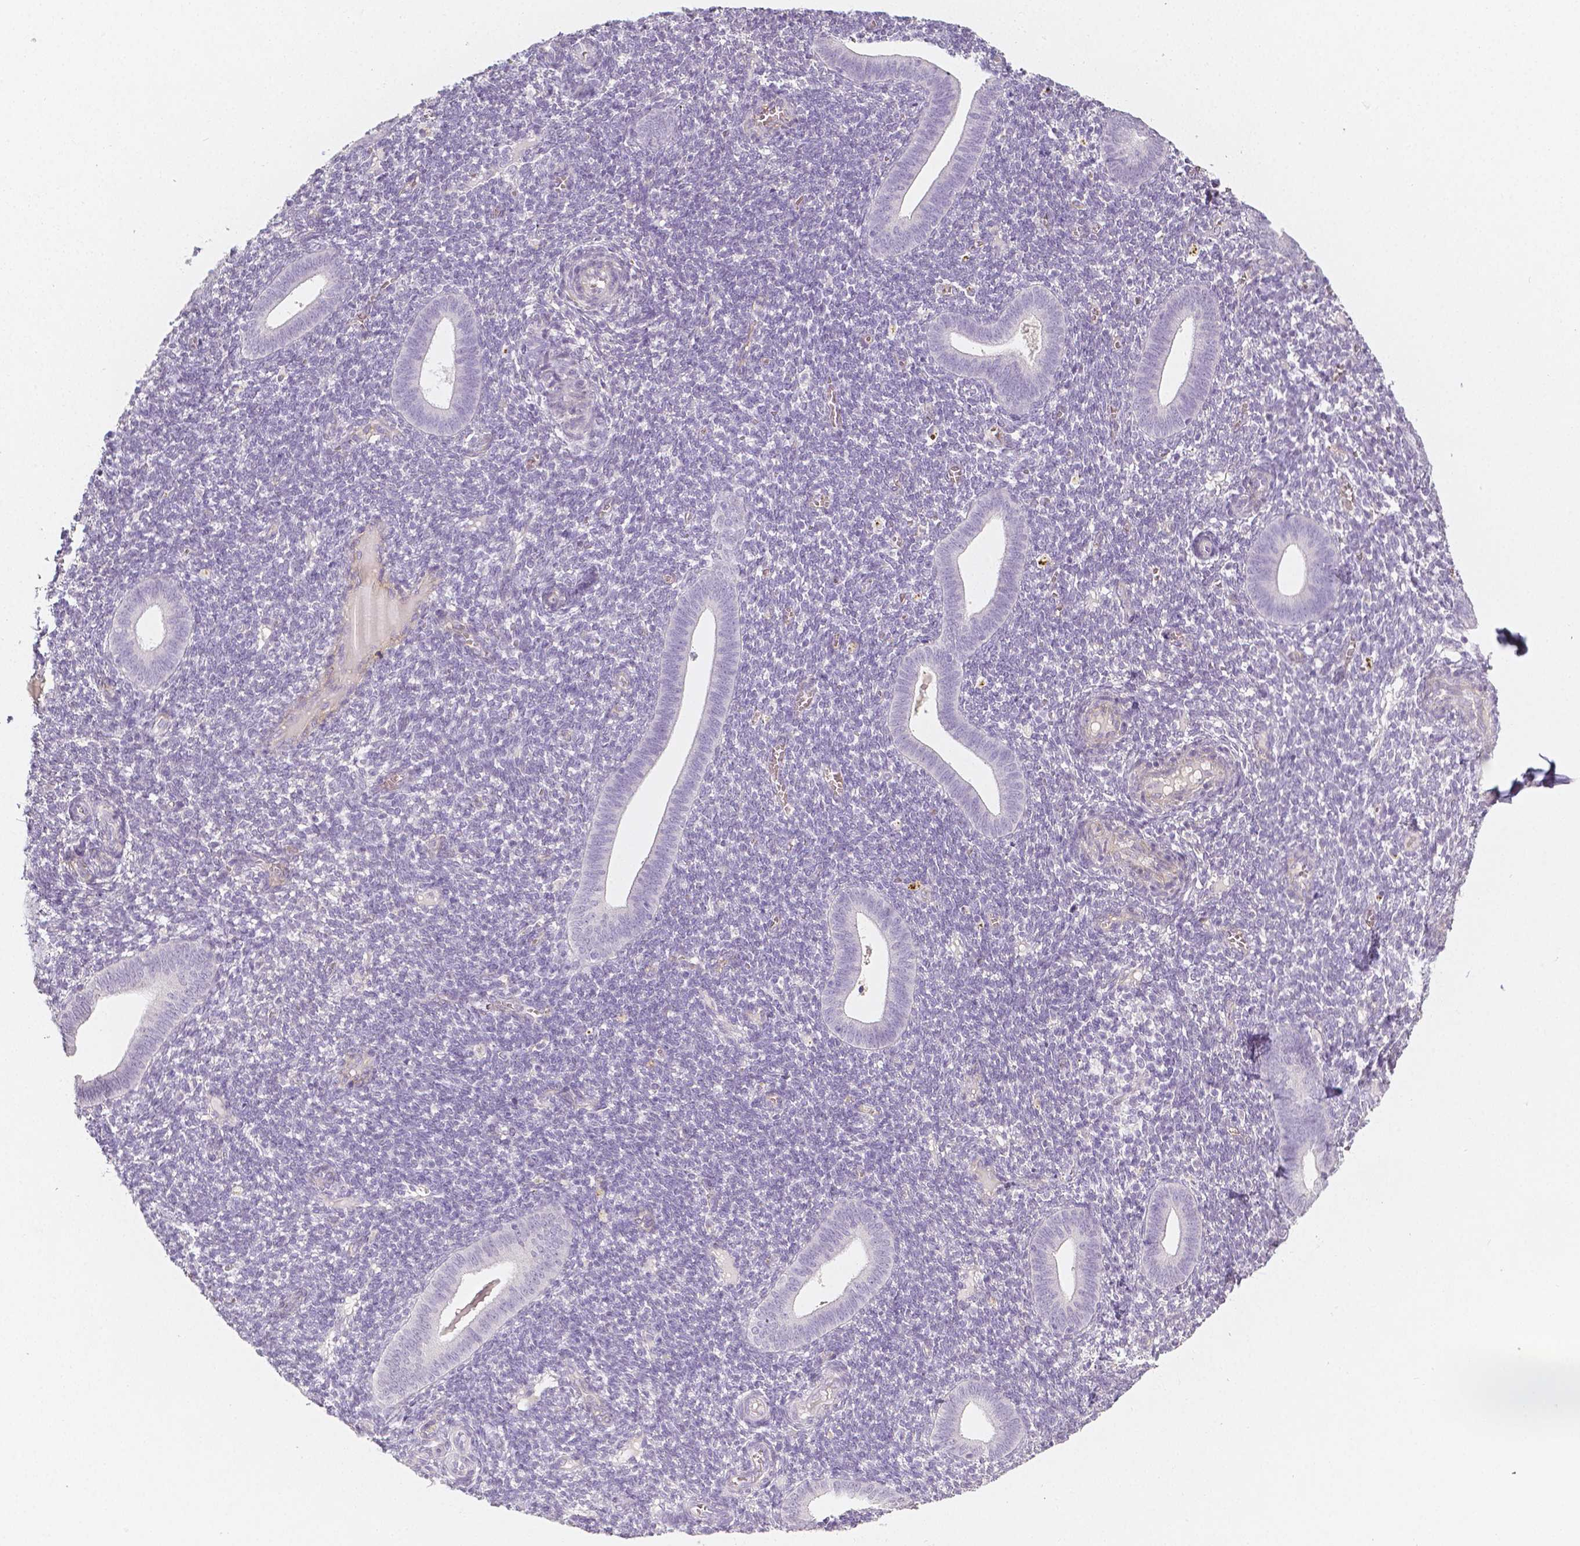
{"staining": {"intensity": "negative", "quantity": "none", "location": "none"}, "tissue": "endometrium", "cell_type": "Cells in endometrial stroma", "image_type": "normal", "snomed": [{"axis": "morphology", "description": "Normal tissue, NOS"}, {"axis": "topography", "description": "Endometrium"}], "caption": "The photomicrograph shows no staining of cells in endometrial stroma in benign endometrium. The staining was performed using DAB (3,3'-diaminobenzidine) to visualize the protein expression in brown, while the nuclei were stained in blue with hematoxylin (Magnification: 20x).", "gene": "THY1", "patient": {"sex": "female", "age": 25}}